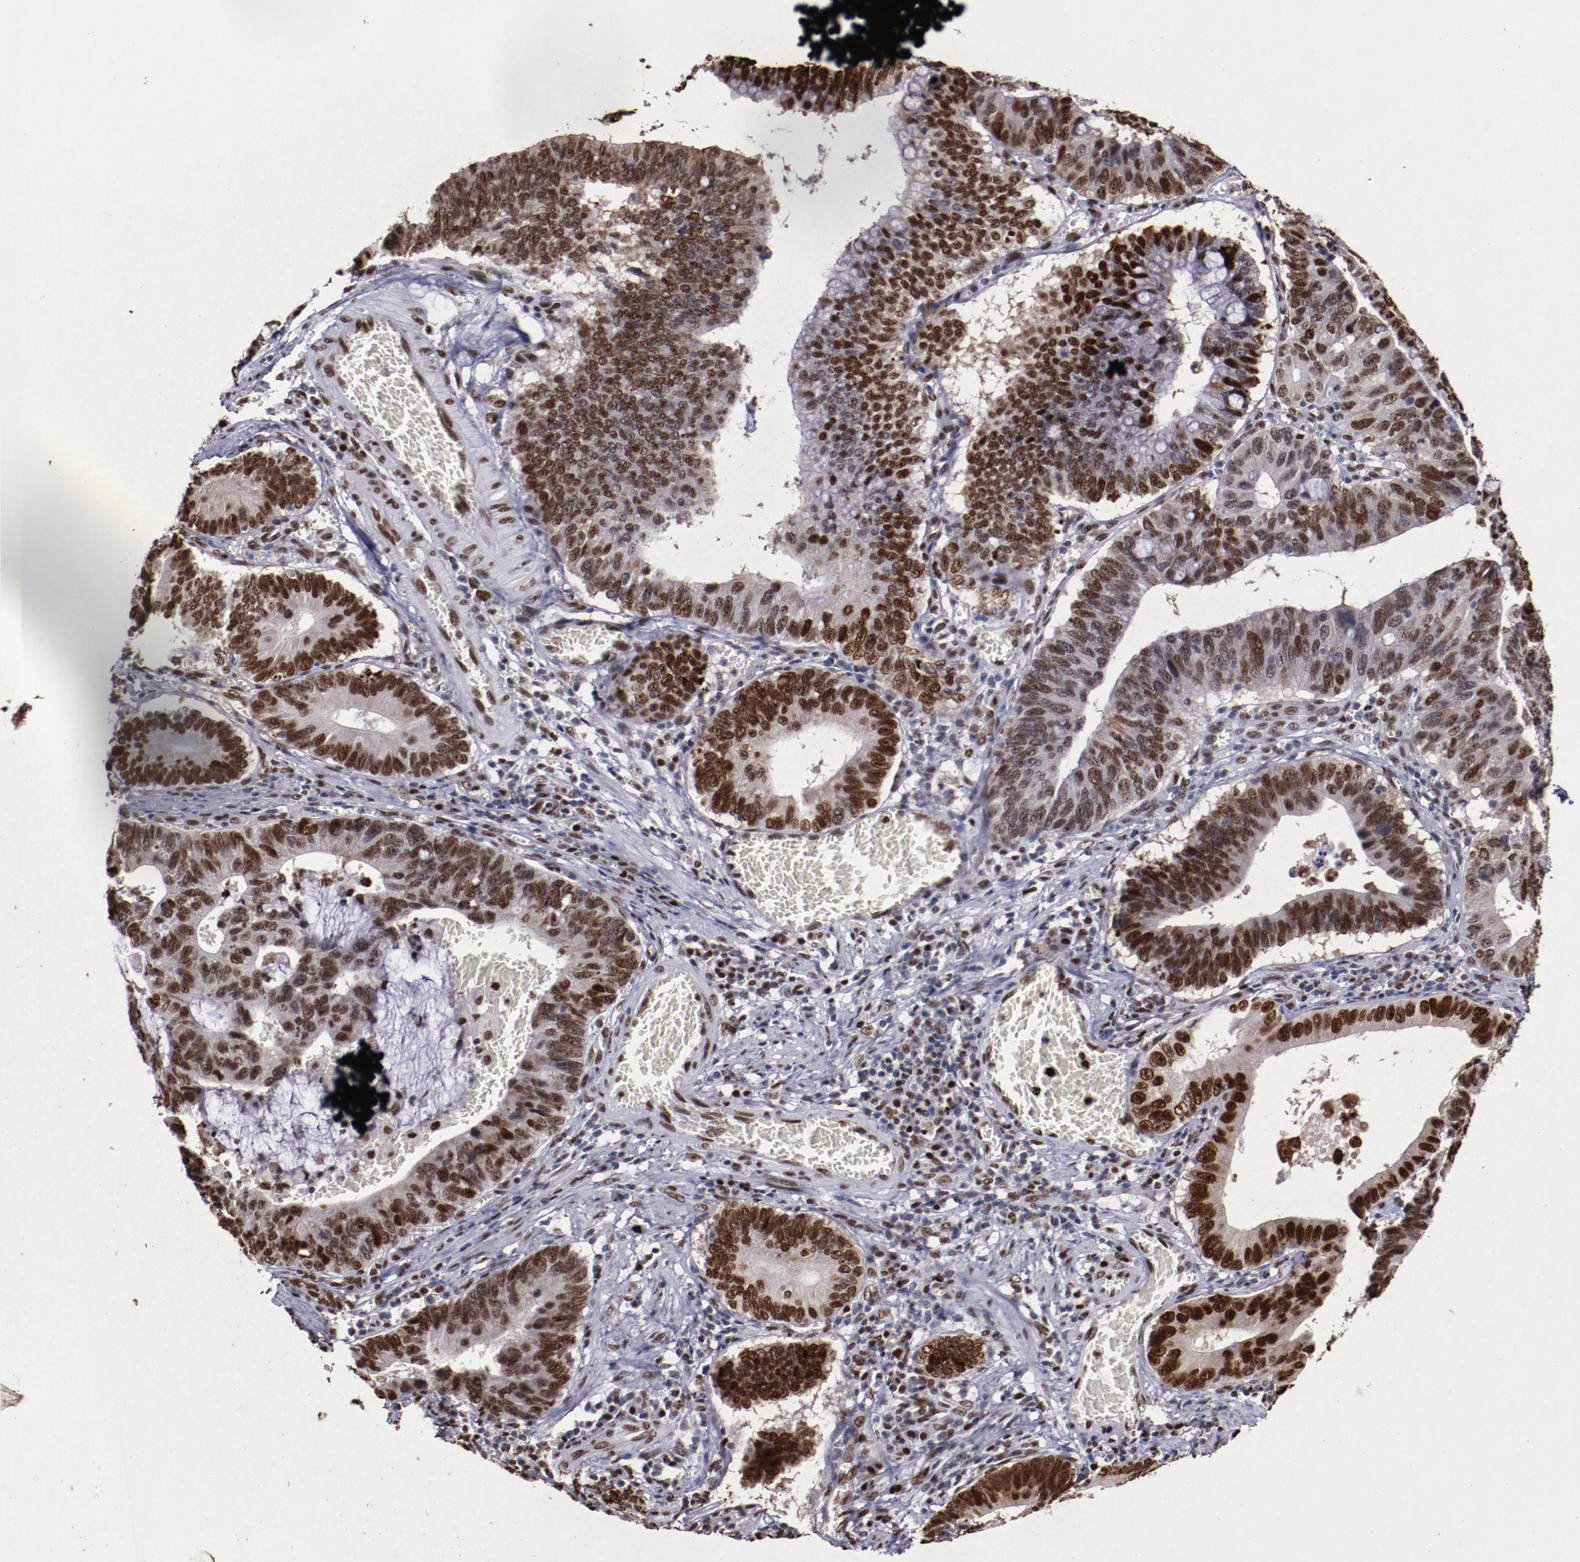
{"staining": {"intensity": "strong", "quantity": ">75%", "location": "nuclear"}, "tissue": "stomach cancer", "cell_type": "Tumor cells", "image_type": "cancer", "snomed": [{"axis": "morphology", "description": "Adenocarcinoma, NOS"}, {"axis": "topography", "description": "Stomach"}, {"axis": "topography", "description": "Gastric cardia"}], "caption": "Human stomach cancer (adenocarcinoma) stained for a protein (brown) shows strong nuclear positive positivity in about >75% of tumor cells.", "gene": "APEX1", "patient": {"sex": "male", "age": 59}}